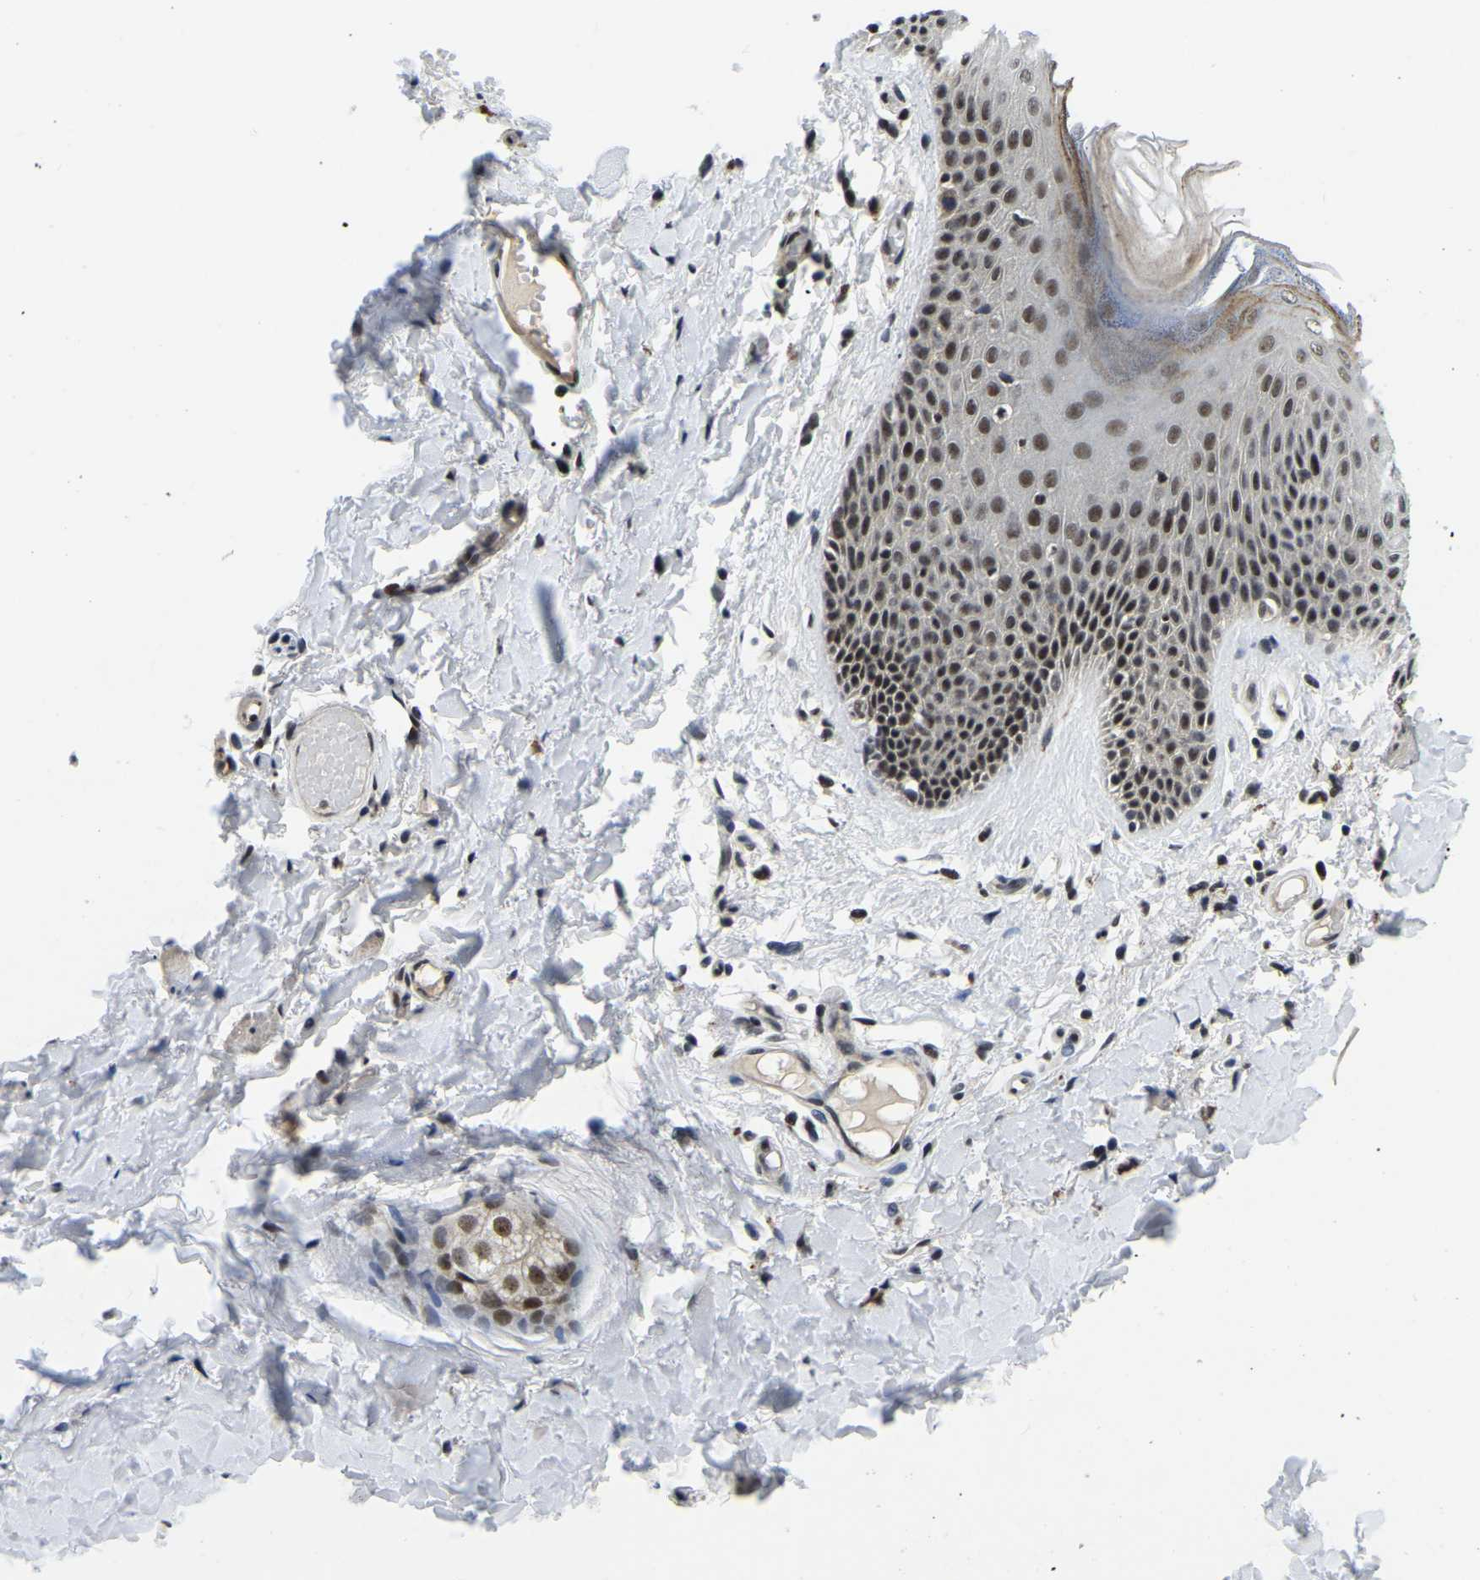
{"staining": {"intensity": "weak", "quantity": "25%-75%", "location": "nuclear"}, "tissue": "skin", "cell_type": "Epidermal cells", "image_type": "normal", "snomed": [{"axis": "morphology", "description": "Normal tissue, NOS"}, {"axis": "topography", "description": "Vulva"}], "caption": "Protein positivity by IHC demonstrates weak nuclear positivity in about 25%-75% of epidermal cells in benign skin.", "gene": "POLDIP3", "patient": {"sex": "female", "age": 73}}